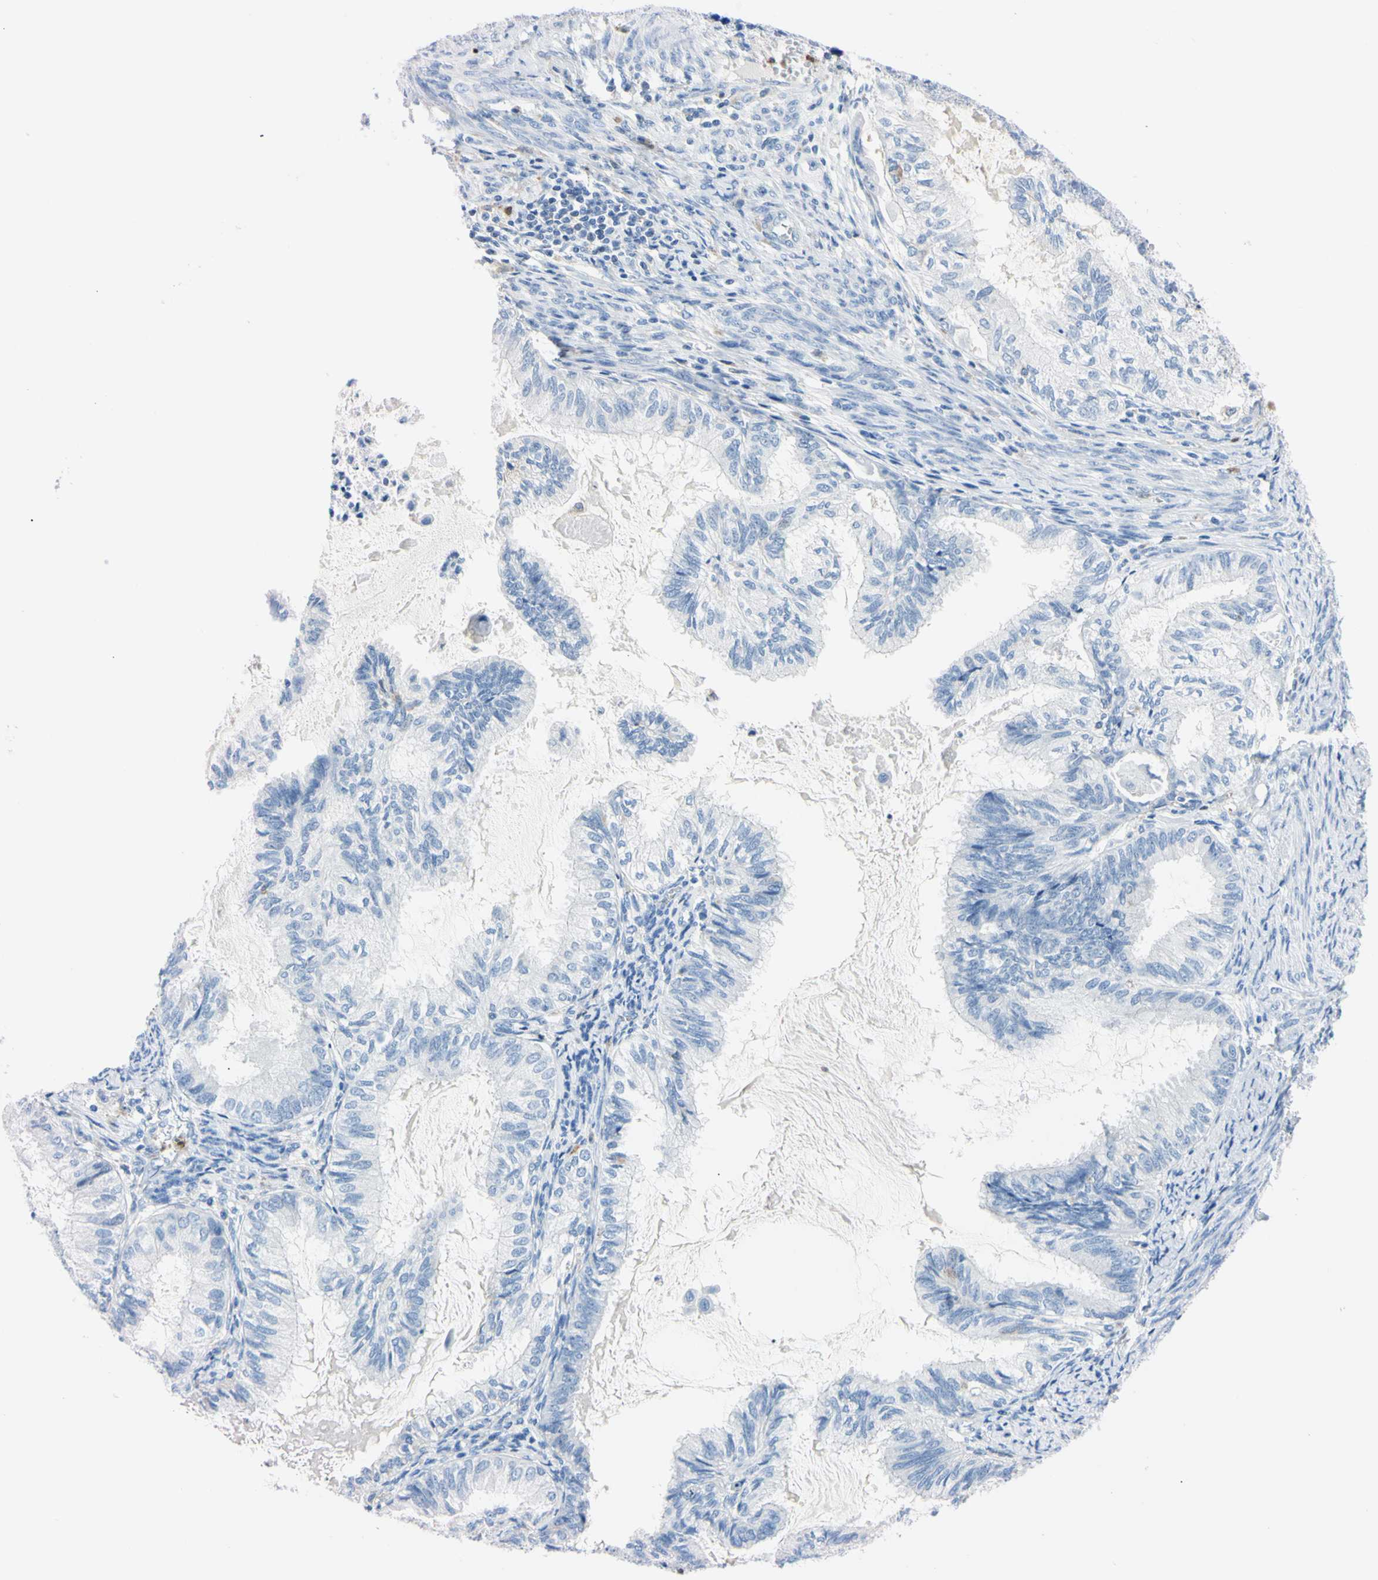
{"staining": {"intensity": "negative", "quantity": "none", "location": "none"}, "tissue": "cervical cancer", "cell_type": "Tumor cells", "image_type": "cancer", "snomed": [{"axis": "morphology", "description": "Normal tissue, NOS"}, {"axis": "morphology", "description": "Adenocarcinoma, NOS"}, {"axis": "topography", "description": "Cervix"}, {"axis": "topography", "description": "Endometrium"}], "caption": "Immunohistochemical staining of cervical adenocarcinoma reveals no significant staining in tumor cells. (DAB (3,3'-diaminobenzidine) IHC visualized using brightfield microscopy, high magnification).", "gene": "NCF4", "patient": {"sex": "female", "age": 86}}